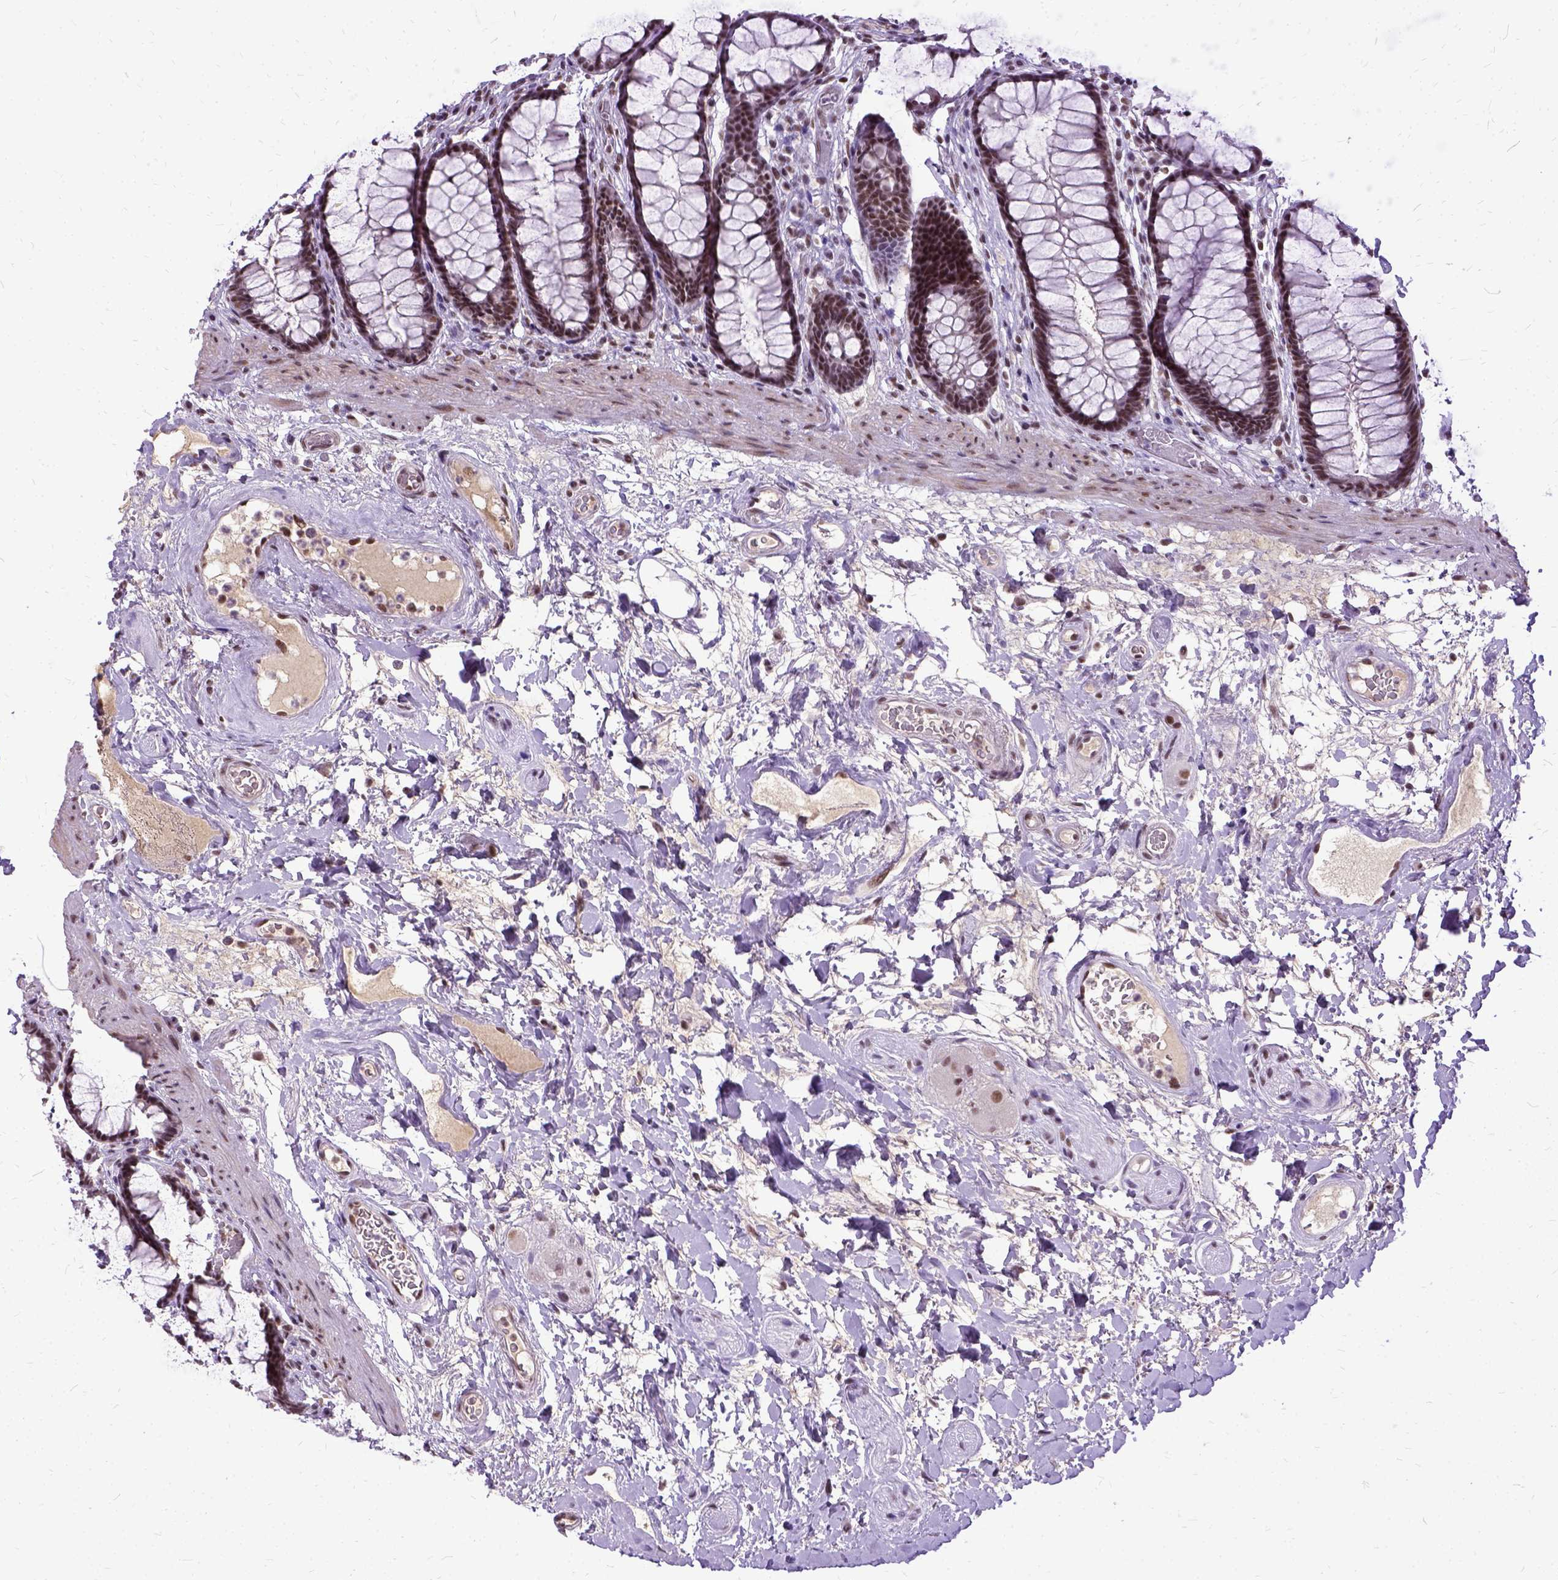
{"staining": {"intensity": "moderate", "quantity": ">75%", "location": "nuclear"}, "tissue": "rectum", "cell_type": "Glandular cells", "image_type": "normal", "snomed": [{"axis": "morphology", "description": "Normal tissue, NOS"}, {"axis": "topography", "description": "Rectum"}], "caption": "Rectum stained with IHC shows moderate nuclear expression in approximately >75% of glandular cells.", "gene": "SETD1A", "patient": {"sex": "male", "age": 72}}